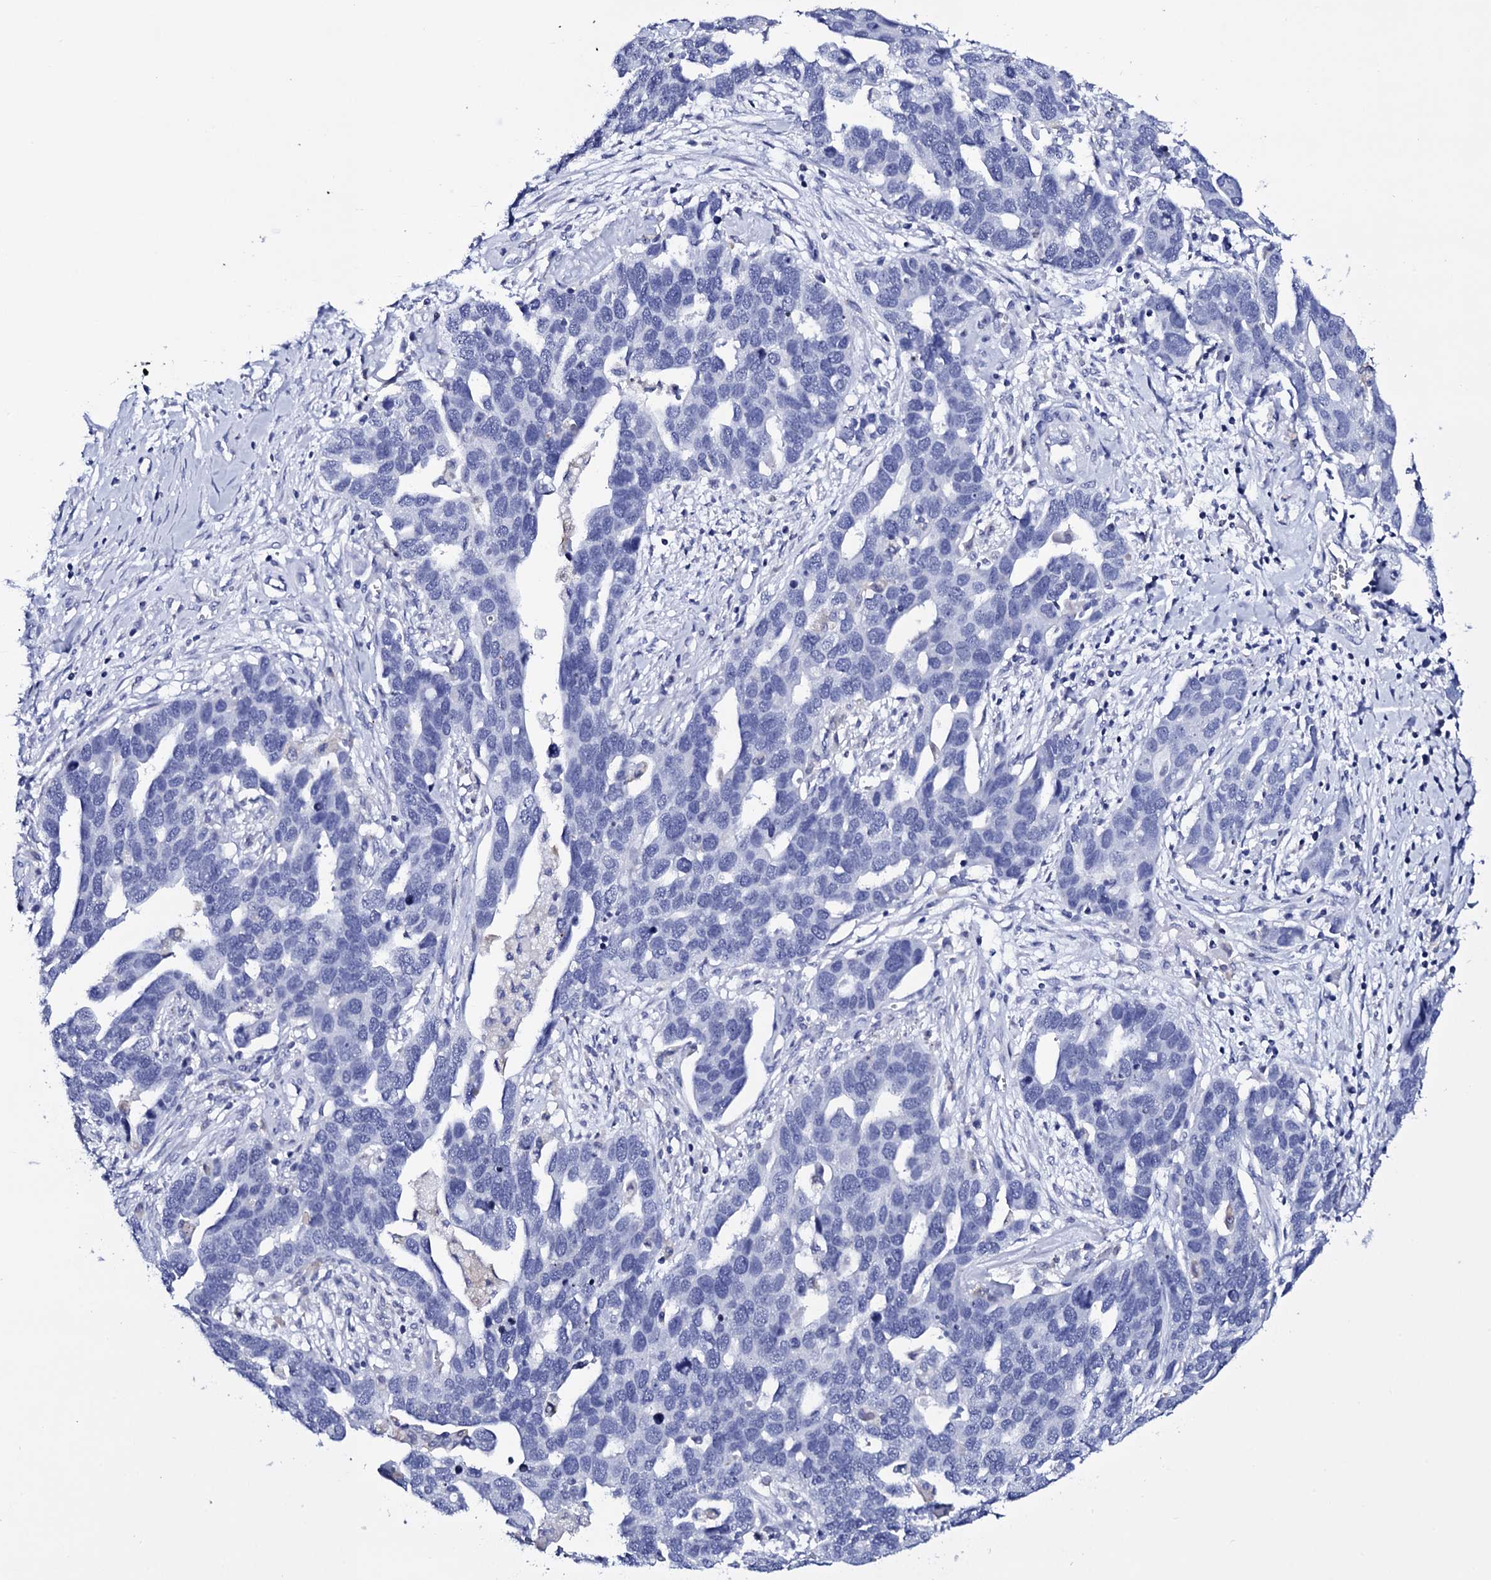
{"staining": {"intensity": "negative", "quantity": "none", "location": "none"}, "tissue": "ovarian cancer", "cell_type": "Tumor cells", "image_type": "cancer", "snomed": [{"axis": "morphology", "description": "Cystadenocarcinoma, serous, NOS"}, {"axis": "topography", "description": "Ovary"}], "caption": "Immunohistochemical staining of human serous cystadenocarcinoma (ovarian) displays no significant staining in tumor cells.", "gene": "ITPRID2", "patient": {"sex": "female", "age": 54}}